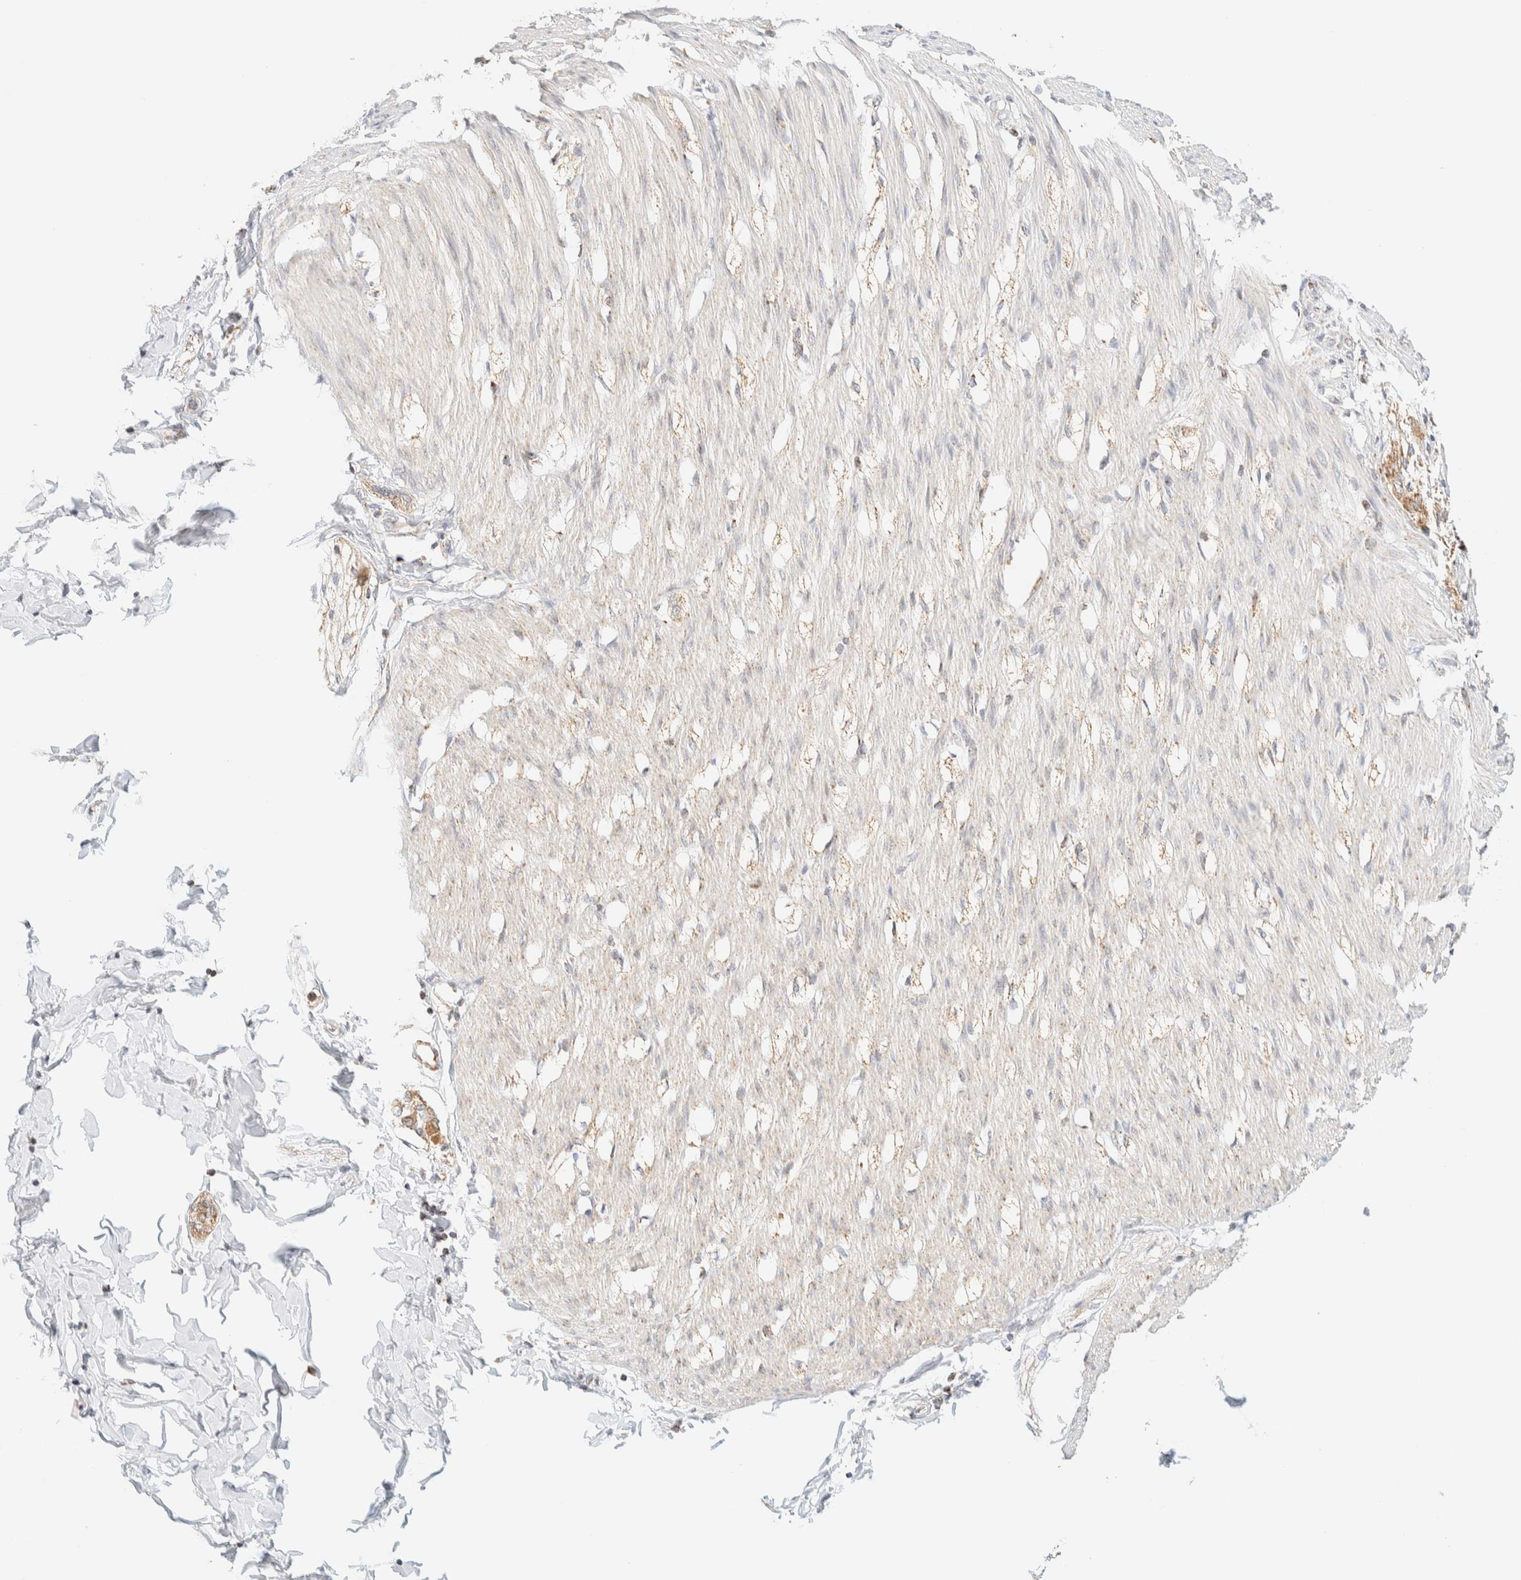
{"staining": {"intensity": "weak", "quantity": "25%-75%", "location": "cytoplasmic/membranous"}, "tissue": "smooth muscle", "cell_type": "Smooth muscle cells", "image_type": "normal", "snomed": [{"axis": "morphology", "description": "Normal tissue, NOS"}, {"axis": "morphology", "description": "Adenocarcinoma, NOS"}, {"axis": "topography", "description": "Smooth muscle"}, {"axis": "topography", "description": "Colon"}], "caption": "High-power microscopy captured an immunohistochemistry histopathology image of unremarkable smooth muscle, revealing weak cytoplasmic/membranous staining in about 25%-75% of smooth muscle cells.", "gene": "PPM1K", "patient": {"sex": "male", "age": 14}}